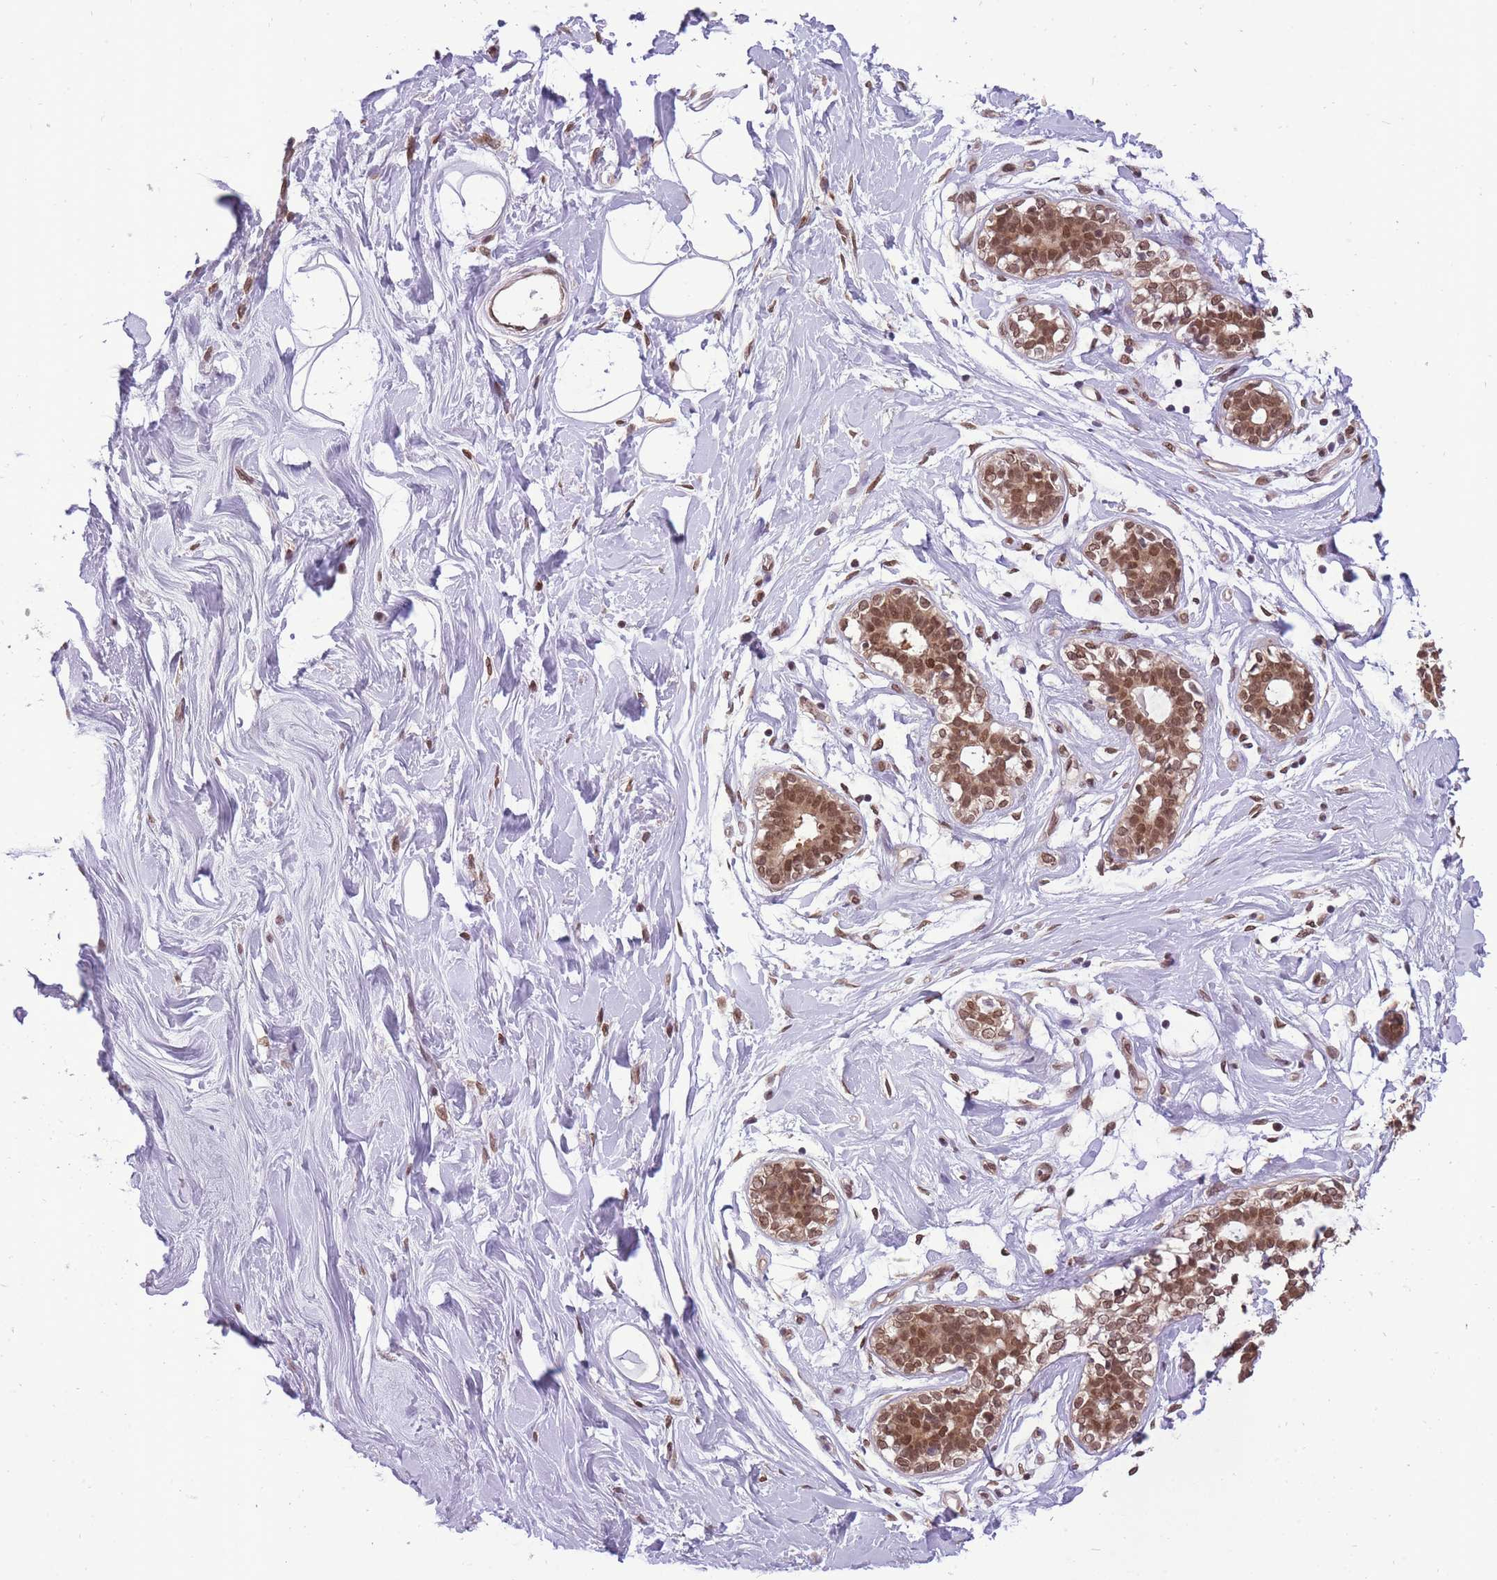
{"staining": {"intensity": "moderate", "quantity": "<25%", "location": "cytoplasmic/membranous,nuclear"}, "tissue": "adipose tissue", "cell_type": "Adipocytes", "image_type": "normal", "snomed": [{"axis": "morphology", "description": "Normal tissue, NOS"}, {"axis": "topography", "description": "Breast"}], "caption": "A histopathology image showing moderate cytoplasmic/membranous,nuclear positivity in about <25% of adipocytes in normal adipose tissue, as visualized by brown immunohistochemical staining.", "gene": "CDIP1", "patient": {"sex": "female", "age": 26}}